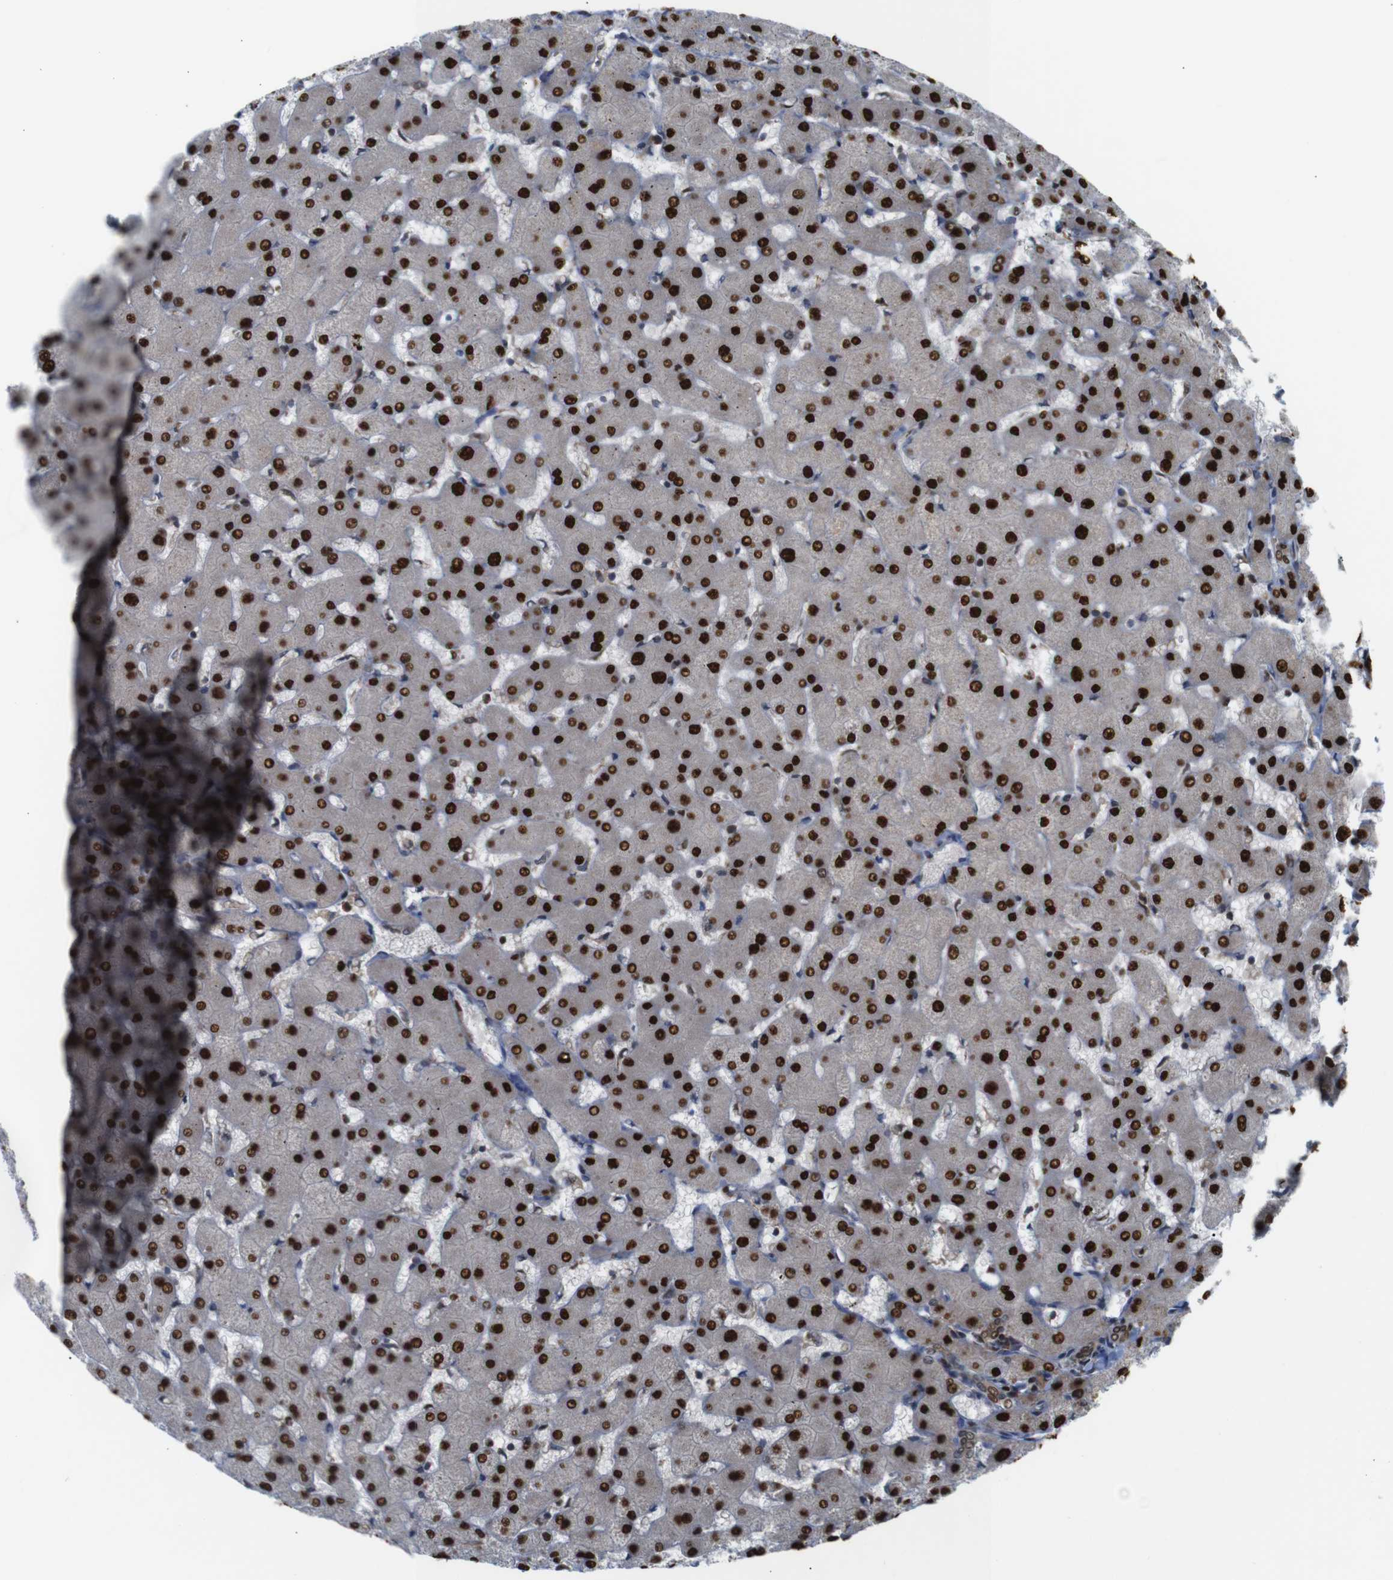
{"staining": {"intensity": "weak", "quantity": ">75%", "location": "cytoplasmic/membranous"}, "tissue": "liver", "cell_type": "Cholangiocytes", "image_type": "normal", "snomed": [{"axis": "morphology", "description": "Normal tissue, NOS"}, {"axis": "topography", "description": "Liver"}], "caption": "Immunohistochemical staining of benign liver displays weak cytoplasmic/membranous protein staining in about >75% of cholangiocytes.", "gene": "PTPN1", "patient": {"sex": "female", "age": 63}}